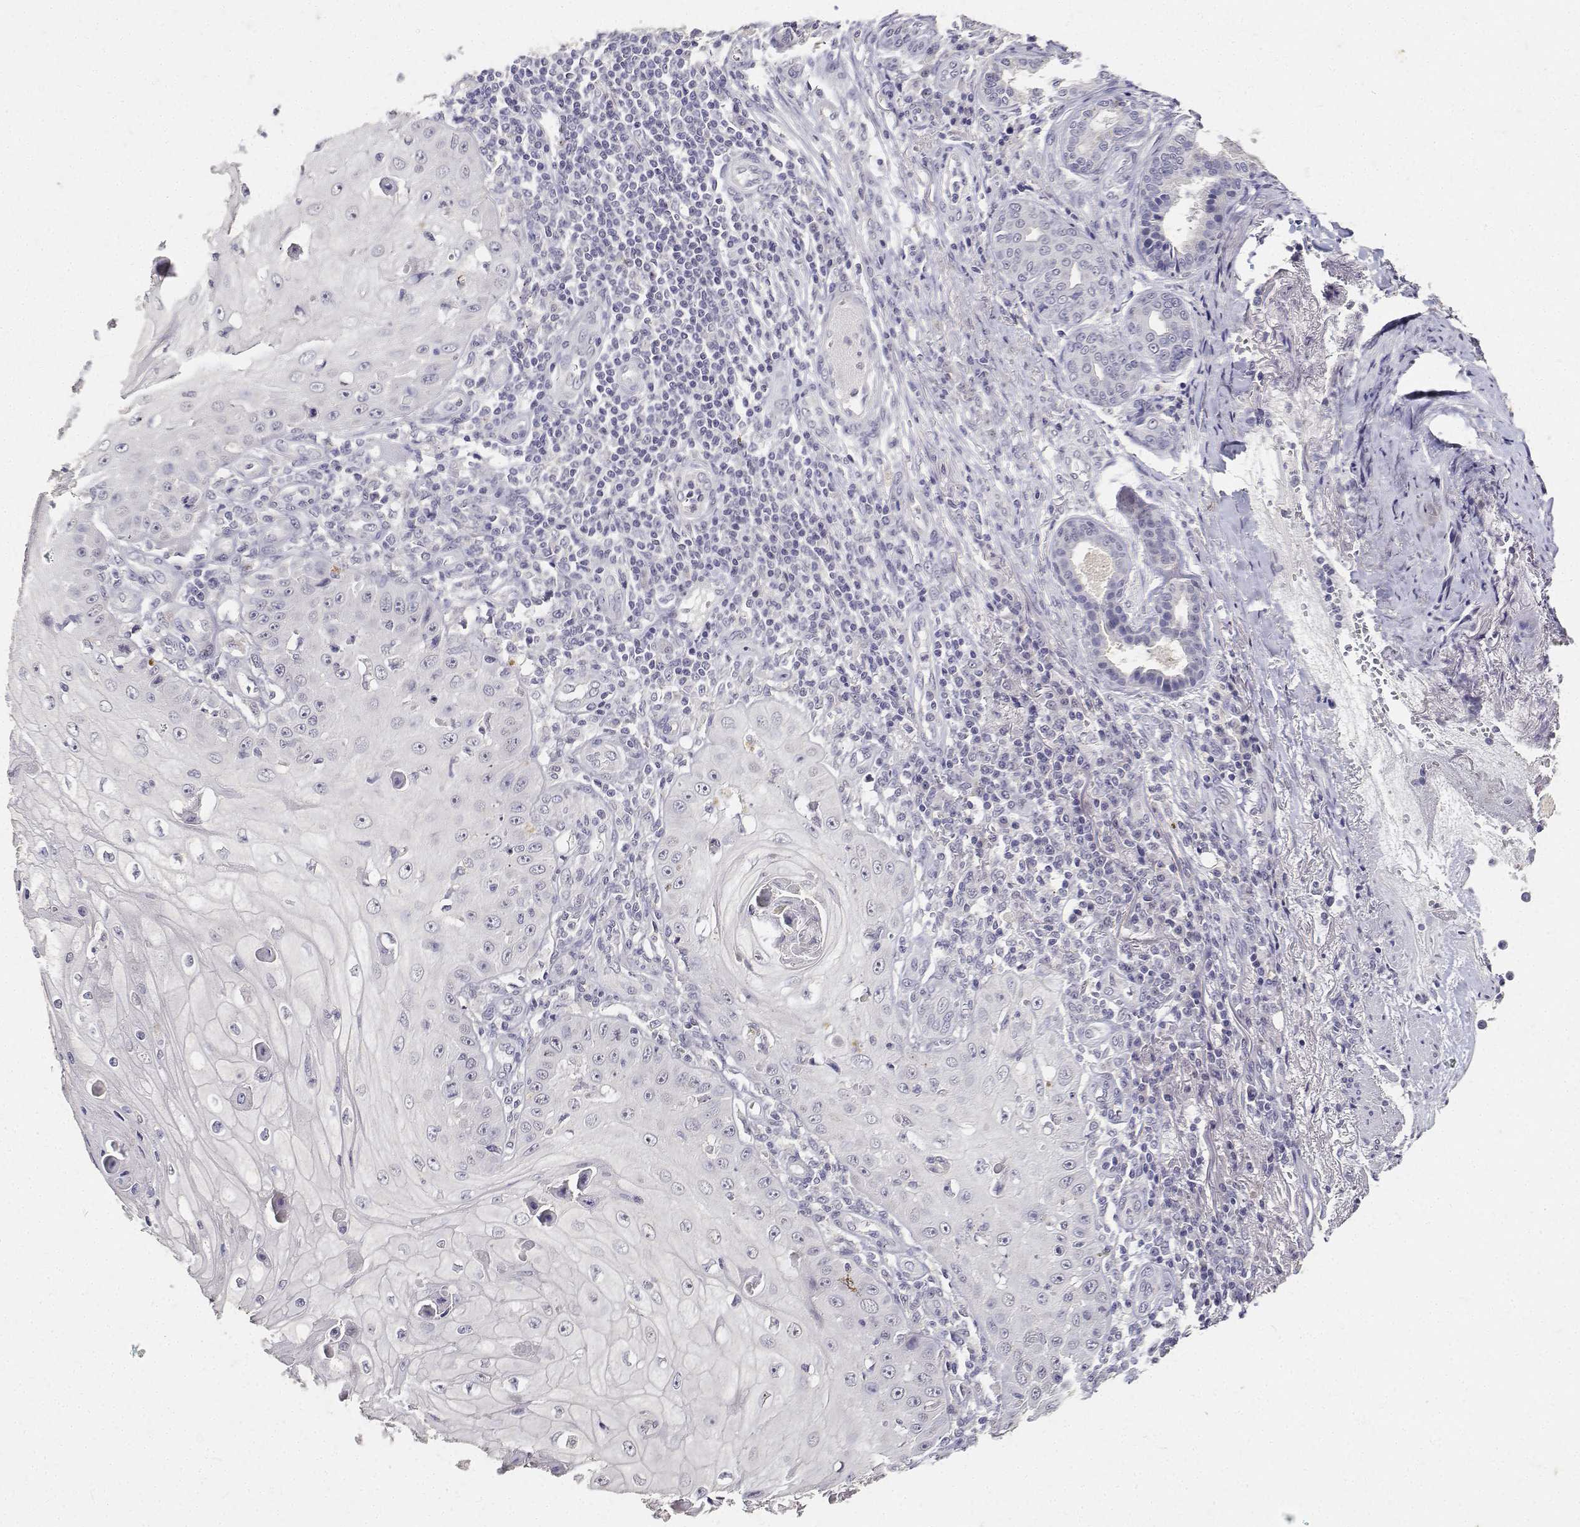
{"staining": {"intensity": "negative", "quantity": "none", "location": "none"}, "tissue": "skin cancer", "cell_type": "Tumor cells", "image_type": "cancer", "snomed": [{"axis": "morphology", "description": "Squamous cell carcinoma, NOS"}, {"axis": "topography", "description": "Skin"}], "caption": "A high-resolution image shows immunohistochemistry staining of squamous cell carcinoma (skin), which demonstrates no significant staining in tumor cells. (DAB (3,3'-diaminobenzidine) immunohistochemistry (IHC) visualized using brightfield microscopy, high magnification).", "gene": "PAEP", "patient": {"sex": "male", "age": 70}}